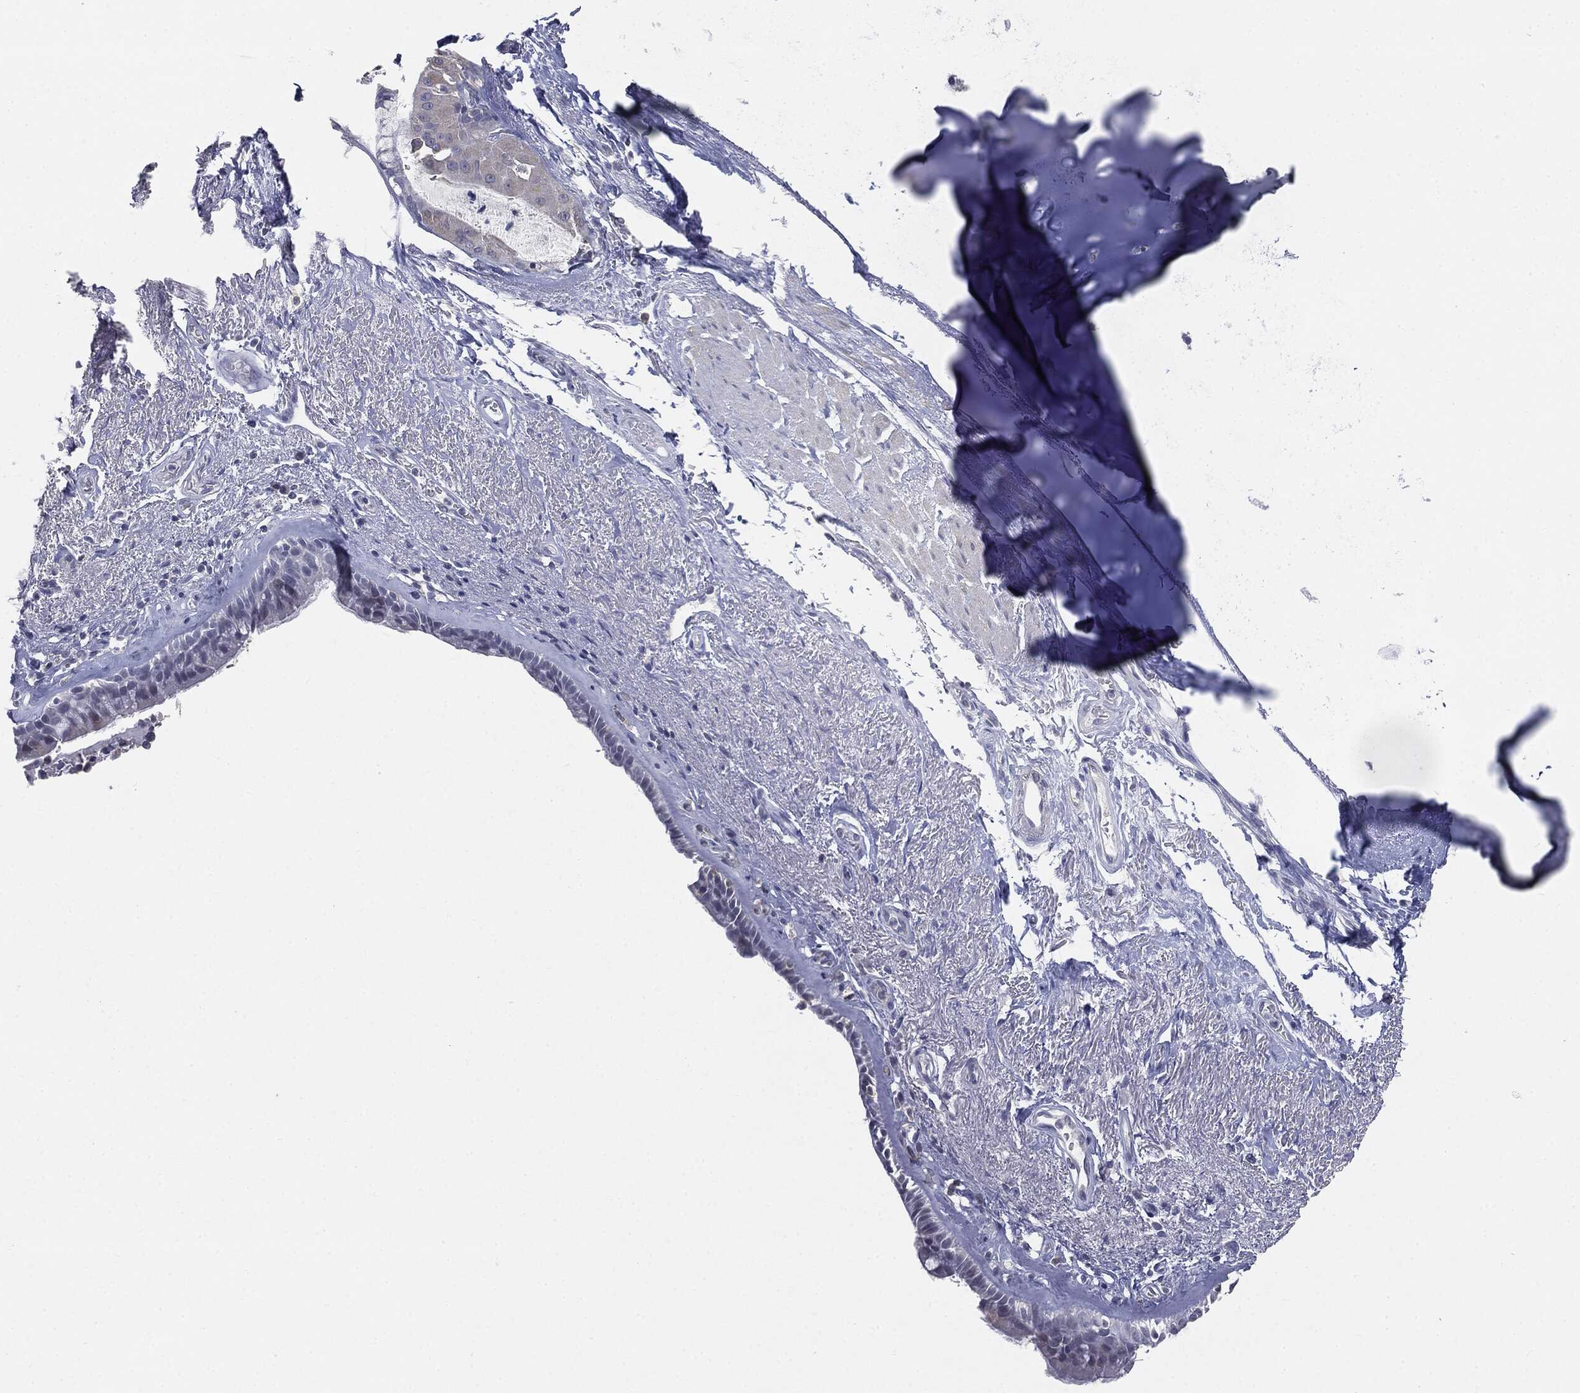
{"staining": {"intensity": "negative", "quantity": "none", "location": "none"}, "tissue": "bronchus", "cell_type": "Respiratory epithelial cells", "image_type": "normal", "snomed": [{"axis": "morphology", "description": "Normal tissue, NOS"}, {"axis": "topography", "description": "Bronchus"}], "caption": "IHC image of normal human bronchus stained for a protein (brown), which demonstrates no expression in respiratory epithelial cells. (Brightfield microscopy of DAB (3,3'-diaminobenzidine) immunohistochemistry (IHC) at high magnification).", "gene": "SLC2A2", "patient": {"sex": "male", "age": 82}}